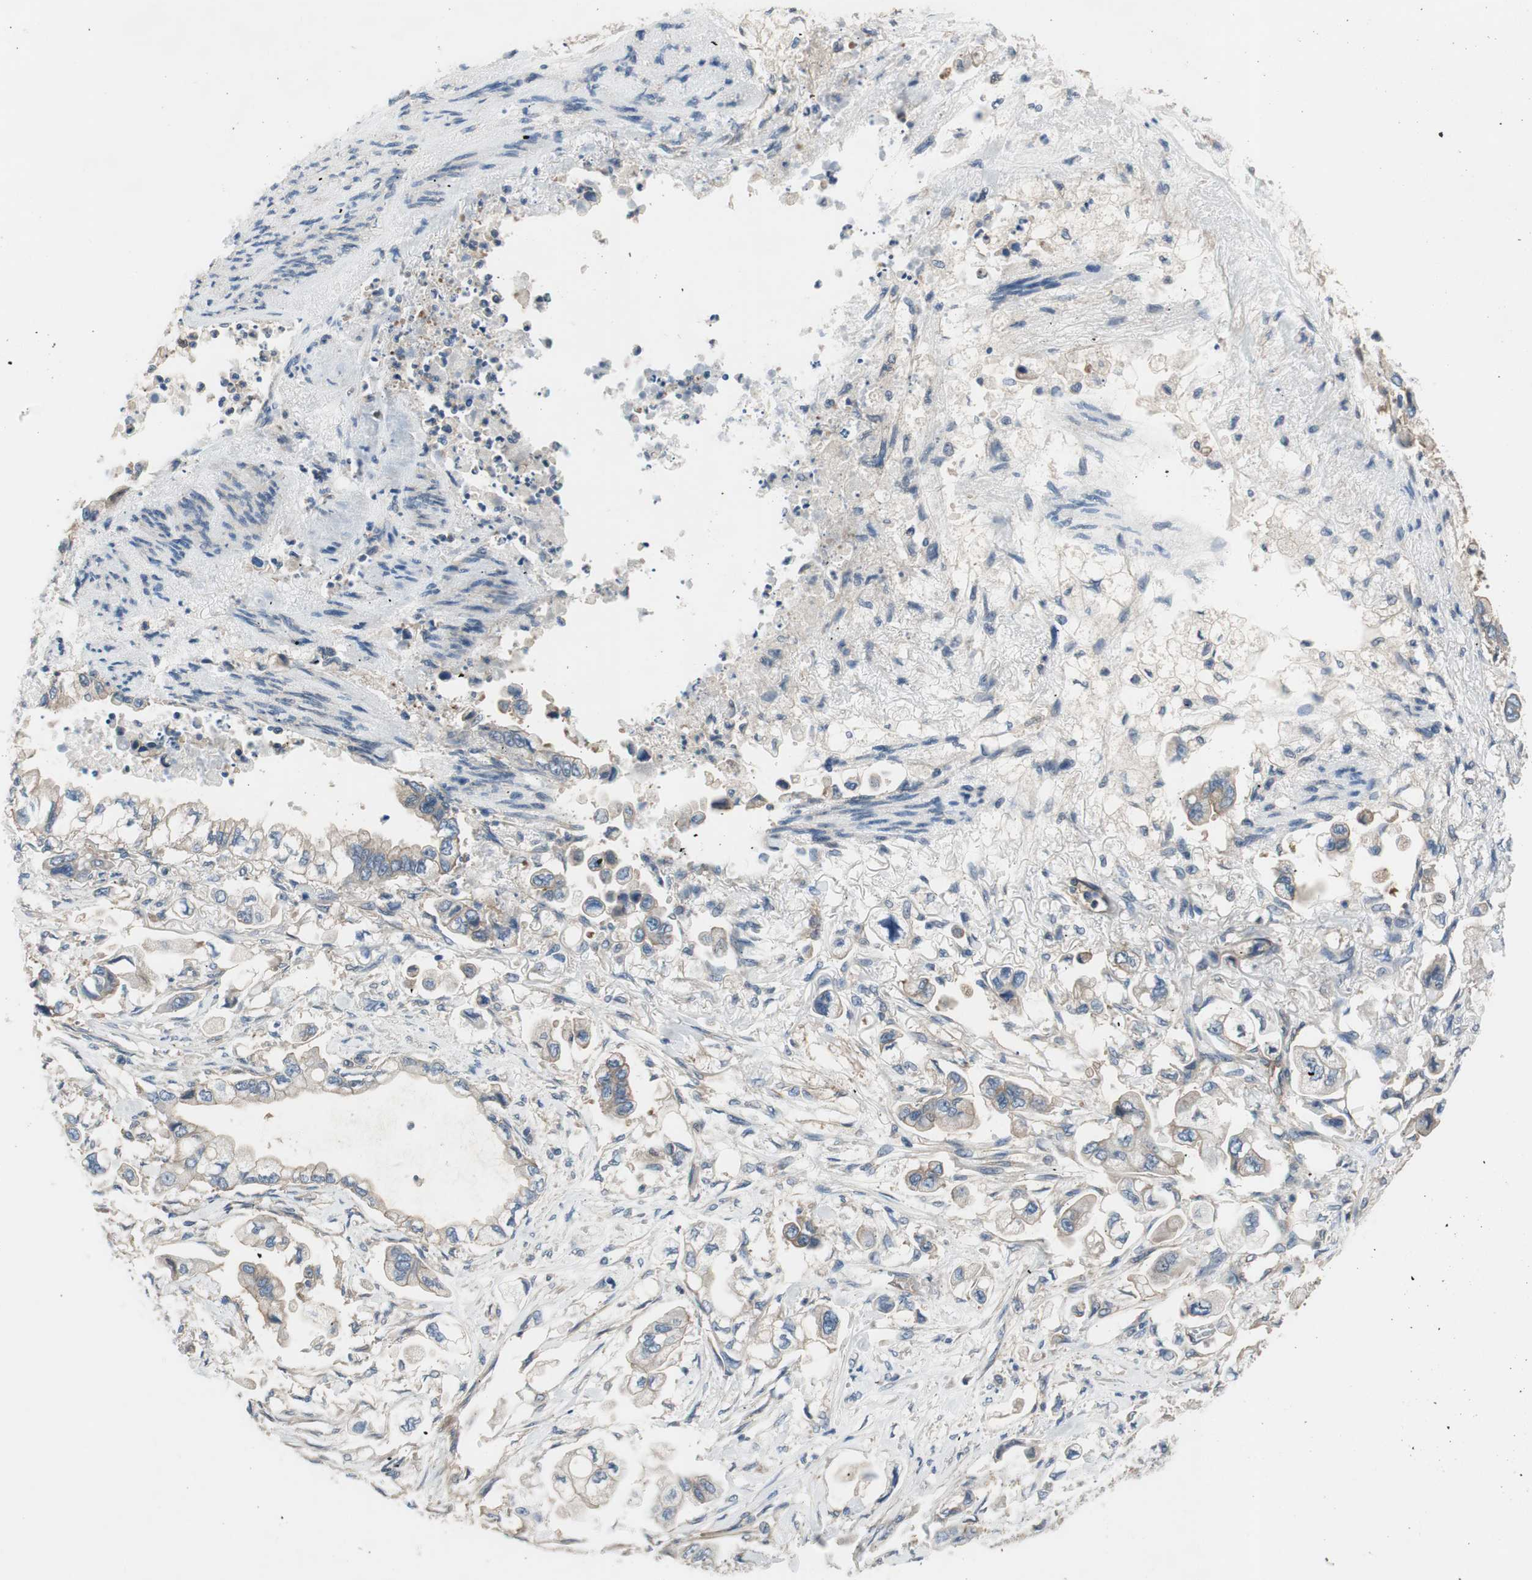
{"staining": {"intensity": "negative", "quantity": "none", "location": "none"}, "tissue": "stomach cancer", "cell_type": "Tumor cells", "image_type": "cancer", "snomed": [{"axis": "morphology", "description": "Adenocarcinoma, NOS"}, {"axis": "topography", "description": "Stomach"}], "caption": "The histopathology image exhibits no staining of tumor cells in adenocarcinoma (stomach). (DAB (3,3'-diaminobenzidine) immunohistochemistry, high magnification).", "gene": "CALML3", "patient": {"sex": "male", "age": 62}}